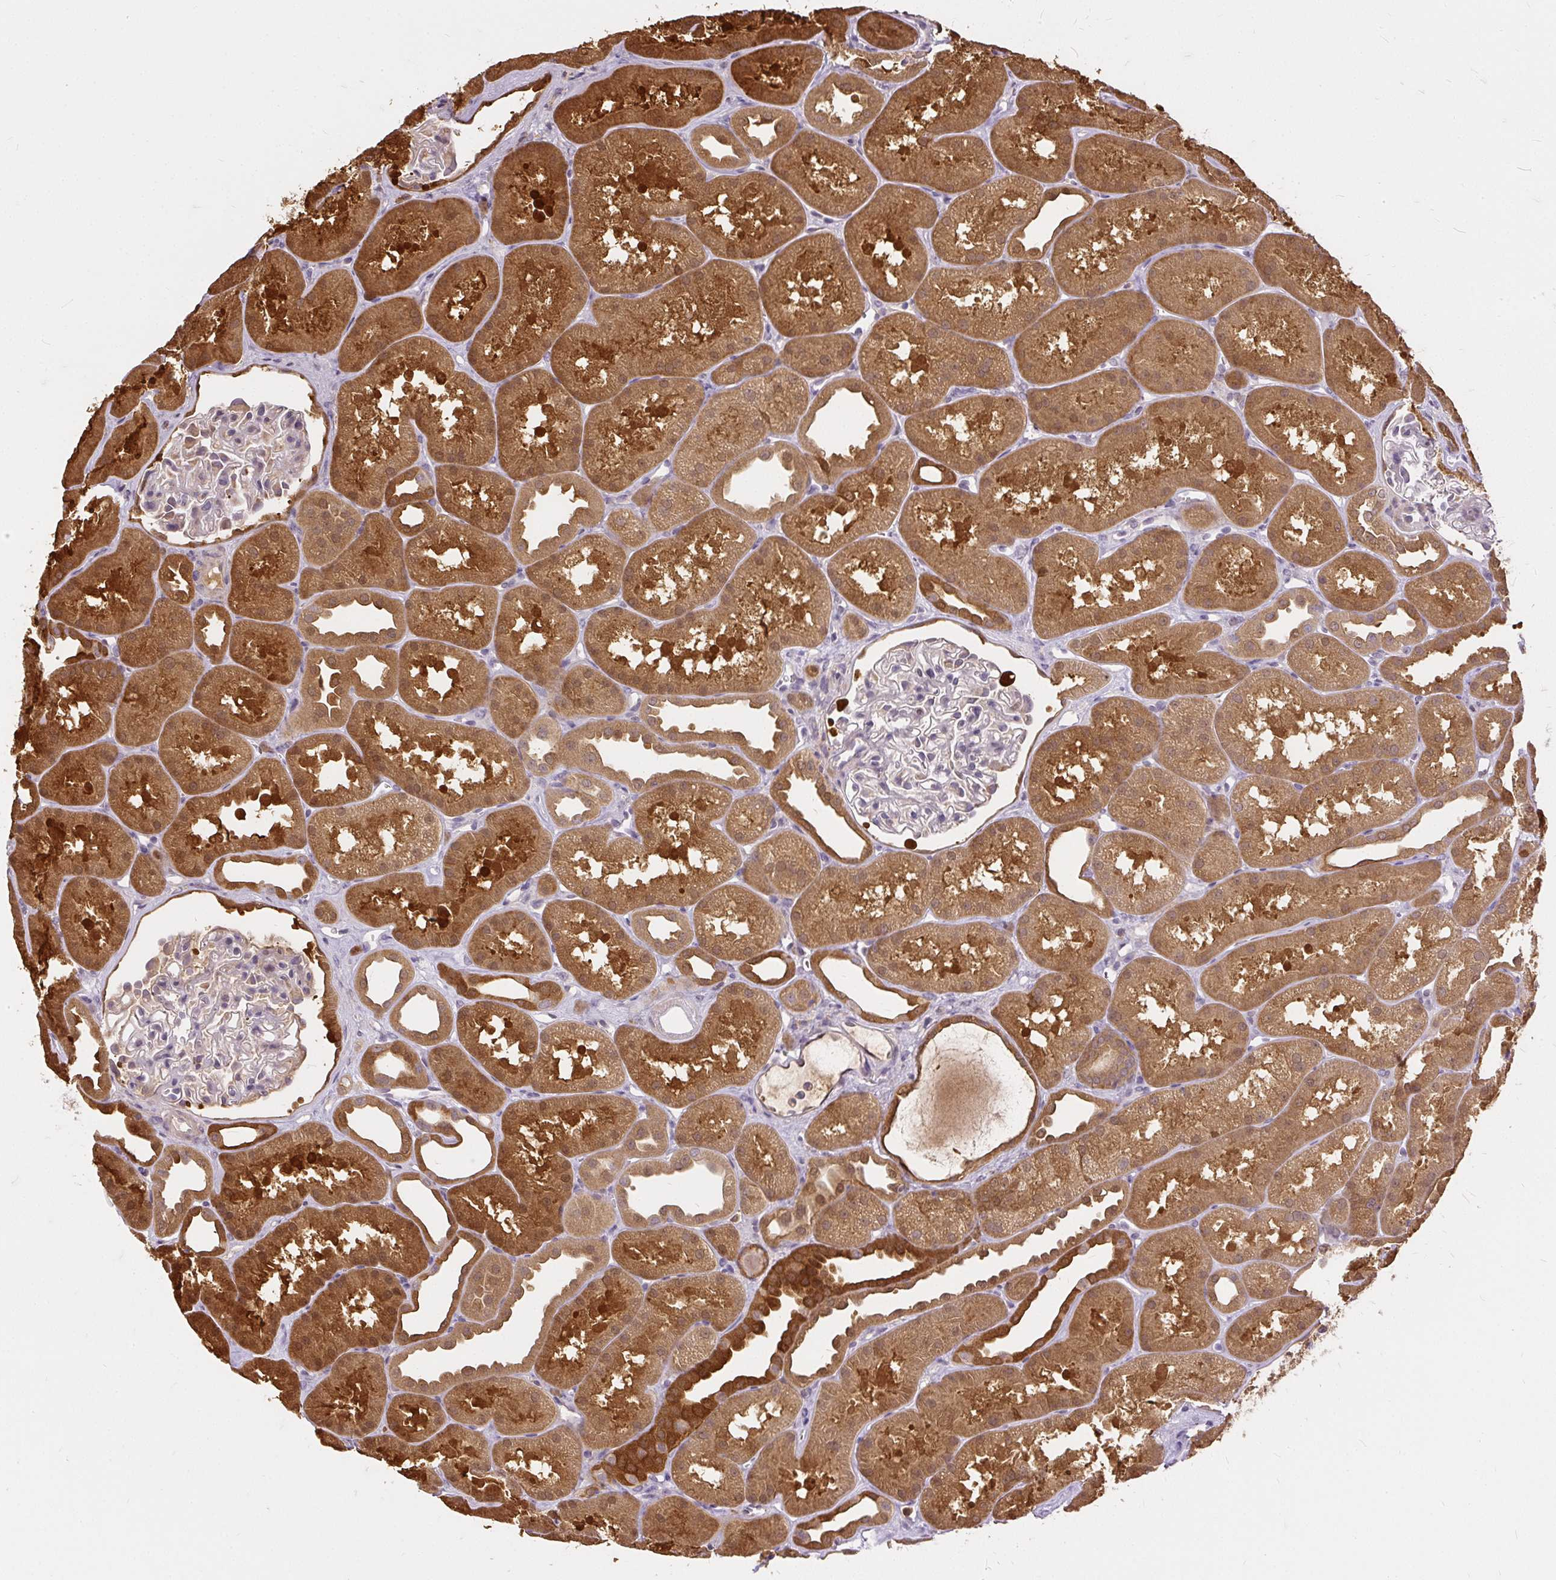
{"staining": {"intensity": "moderate", "quantity": "<25%", "location": "cytoplasmic/membranous"}, "tissue": "kidney", "cell_type": "Cells in glomeruli", "image_type": "normal", "snomed": [{"axis": "morphology", "description": "Normal tissue, NOS"}, {"axis": "topography", "description": "Kidney"}], "caption": "Kidney stained with IHC reveals moderate cytoplasmic/membranous staining in about <25% of cells in glomeruli.", "gene": "AP5S1", "patient": {"sex": "male", "age": 61}}